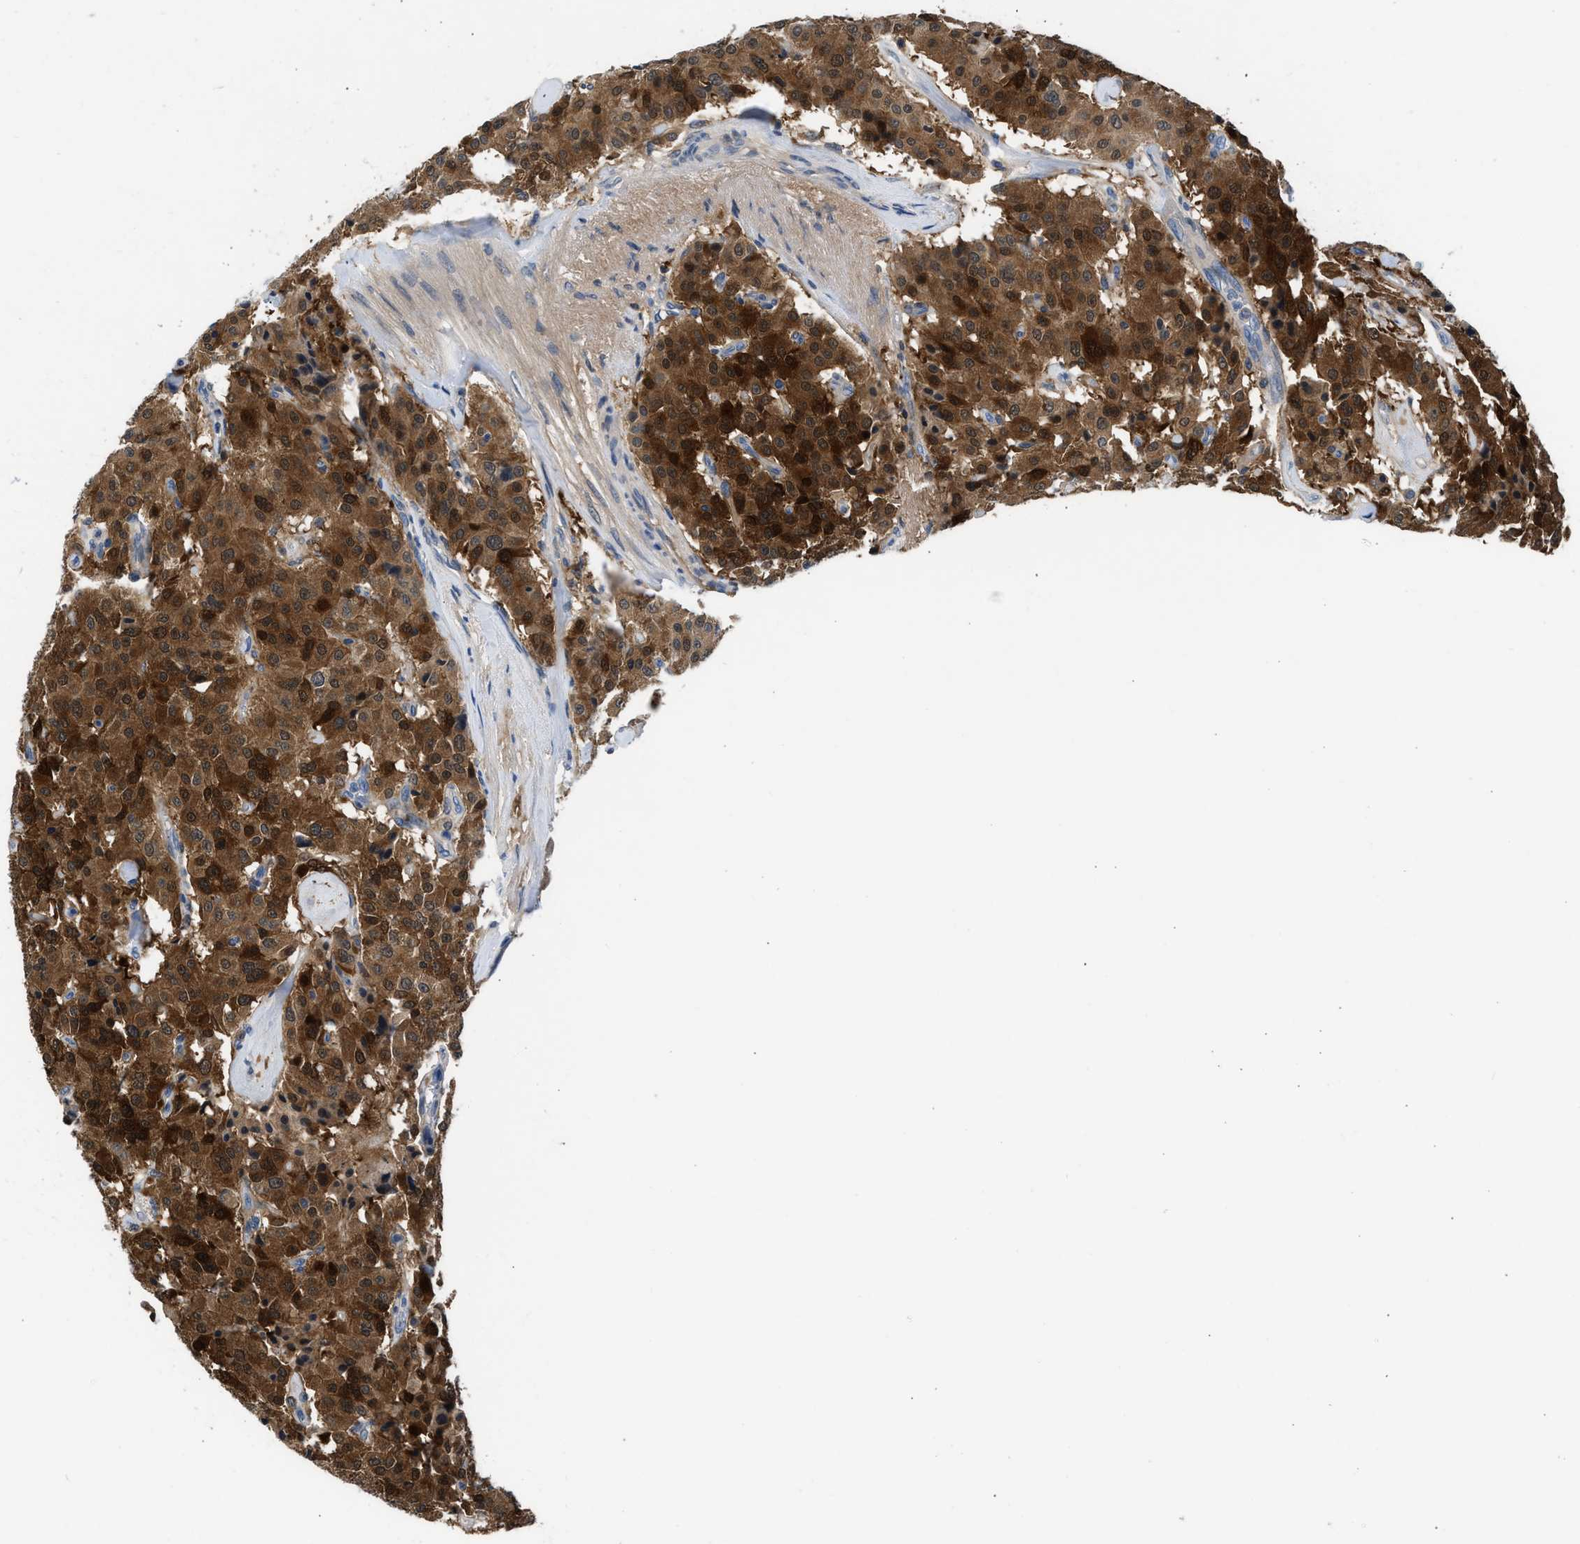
{"staining": {"intensity": "strong", "quantity": ">75%", "location": "cytoplasmic/membranous,nuclear"}, "tissue": "carcinoid", "cell_type": "Tumor cells", "image_type": "cancer", "snomed": [{"axis": "morphology", "description": "Carcinoid, malignant, NOS"}, {"axis": "topography", "description": "Lung"}], "caption": "Immunohistochemistry (IHC) (DAB) staining of human carcinoid demonstrates strong cytoplasmic/membranous and nuclear protein expression in about >75% of tumor cells.", "gene": "CBR1", "patient": {"sex": "male", "age": 30}}